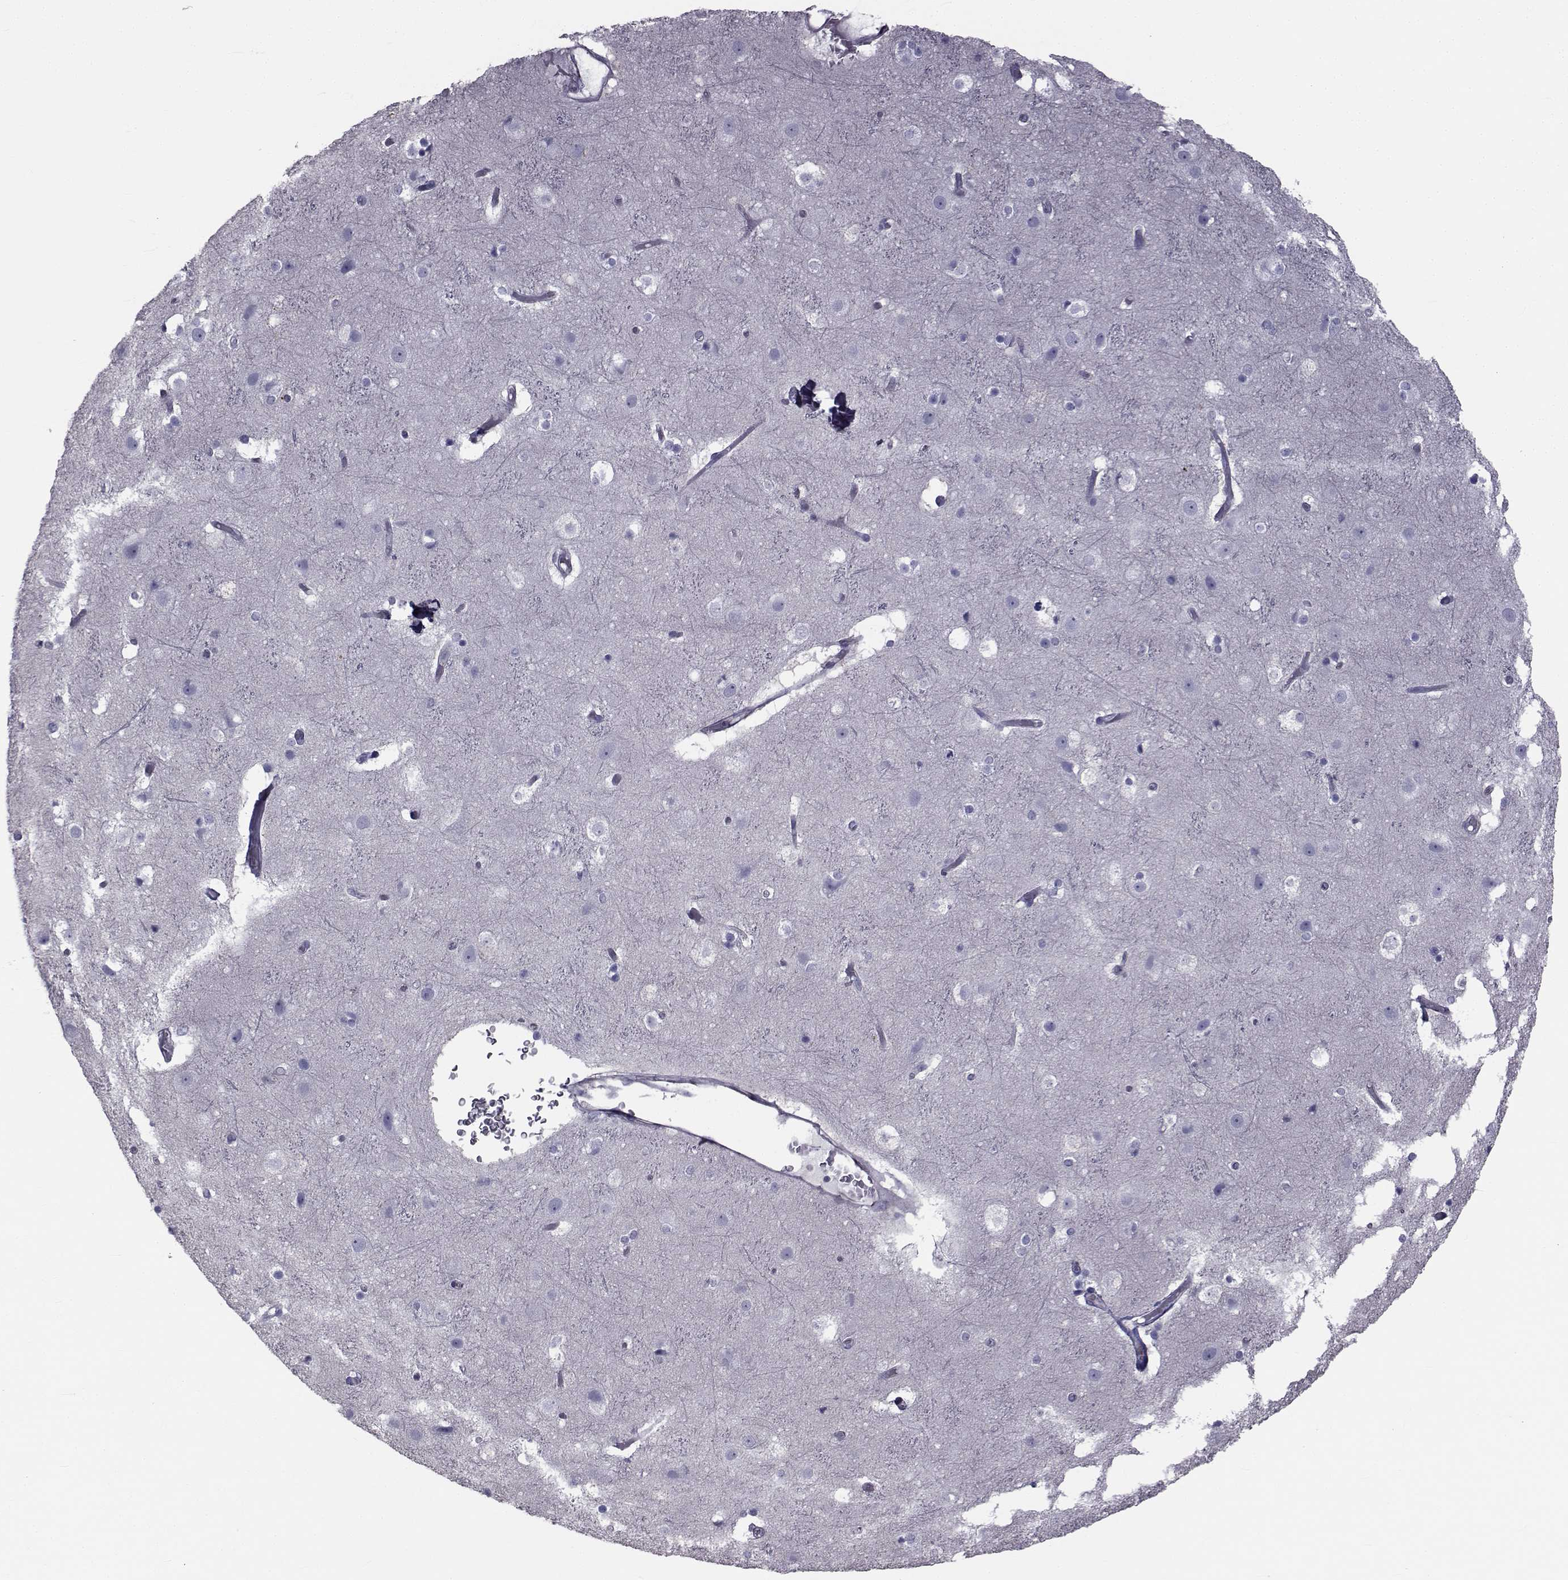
{"staining": {"intensity": "negative", "quantity": "none", "location": "none"}, "tissue": "cerebral cortex", "cell_type": "Endothelial cells", "image_type": "normal", "snomed": [{"axis": "morphology", "description": "Normal tissue, NOS"}, {"axis": "topography", "description": "Cerebral cortex"}], "caption": "DAB (3,3'-diaminobenzidine) immunohistochemical staining of unremarkable cerebral cortex displays no significant positivity in endothelial cells.", "gene": "FDXR", "patient": {"sex": "female", "age": 52}}